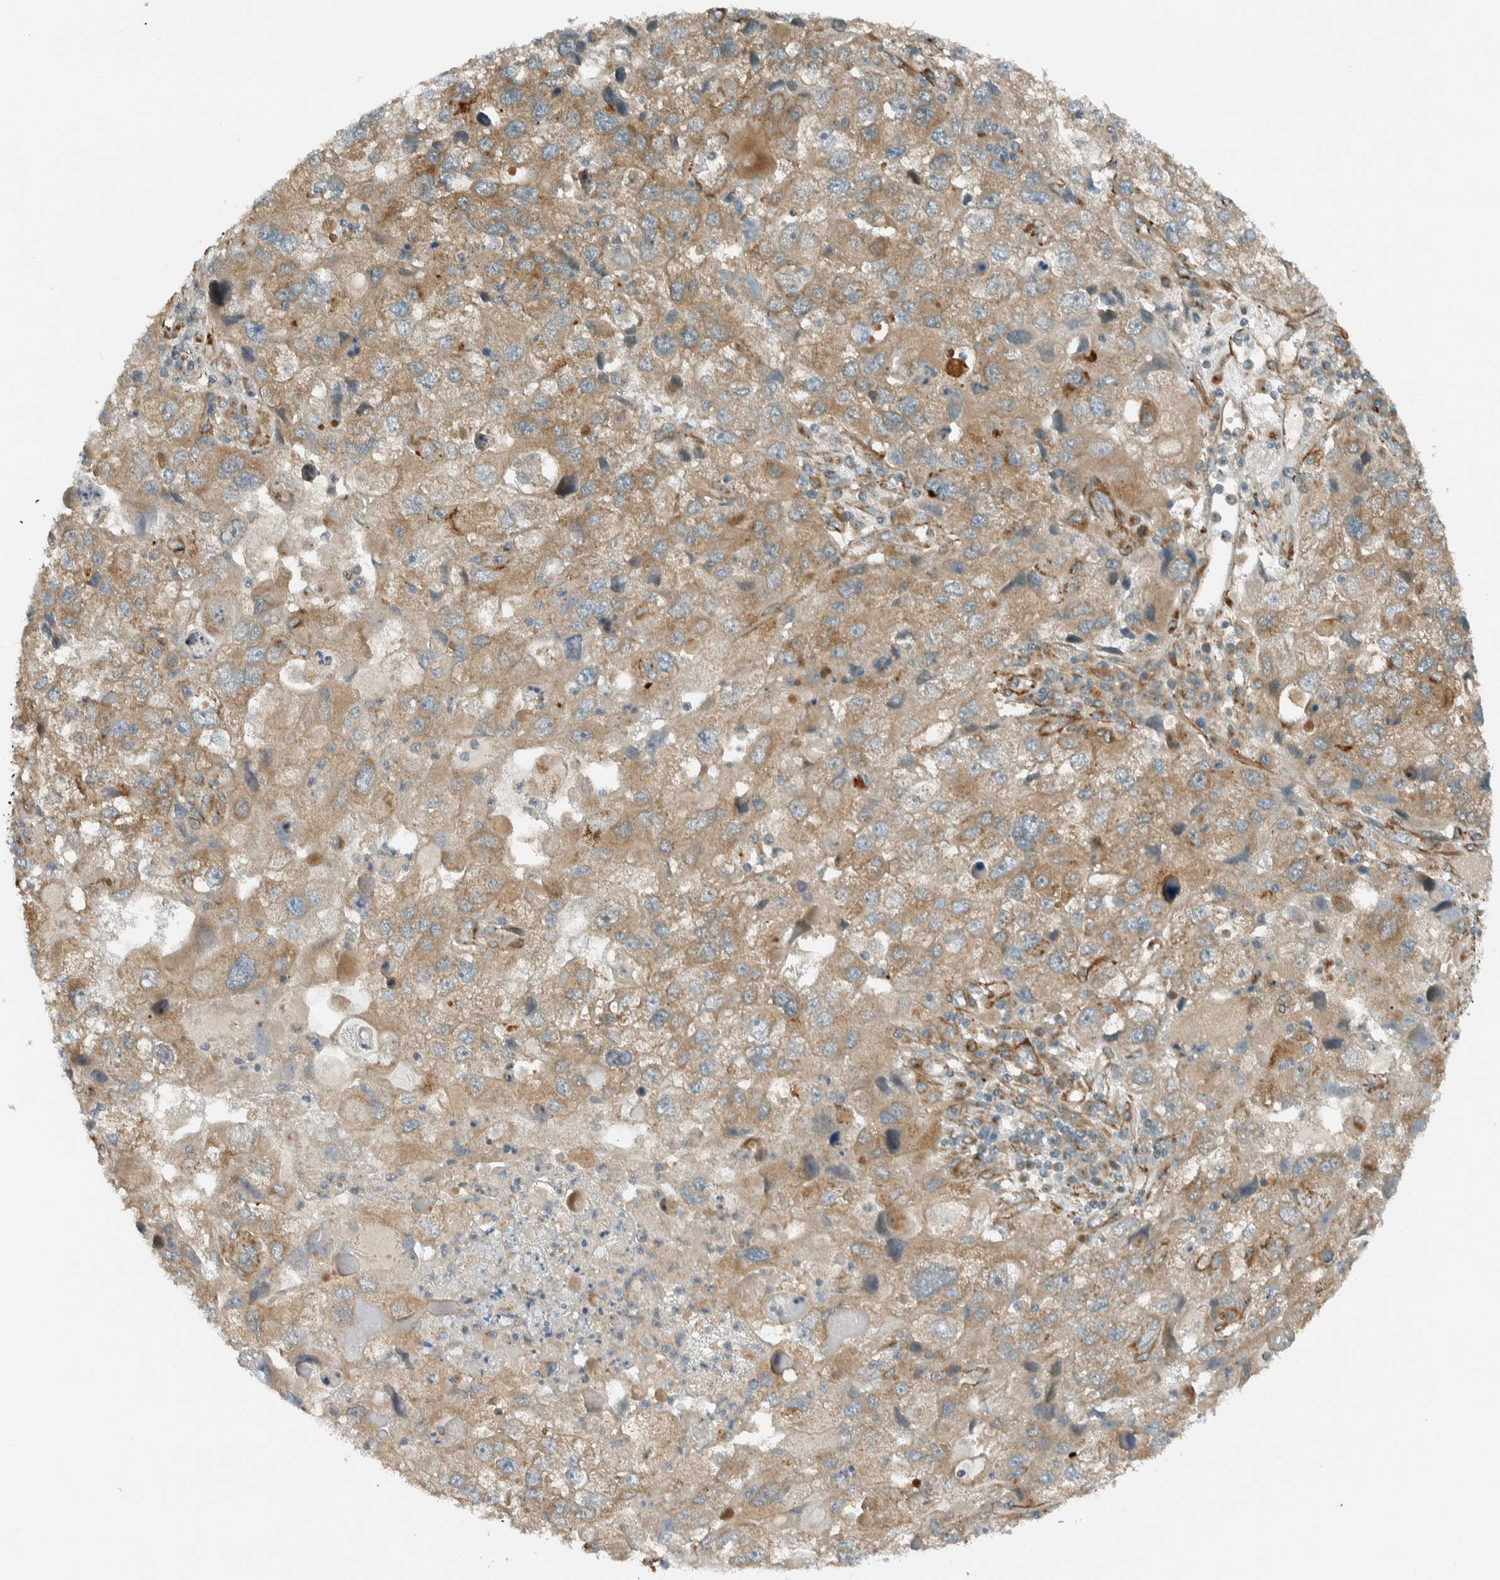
{"staining": {"intensity": "moderate", "quantity": "25%-75%", "location": "cytoplasmic/membranous"}, "tissue": "endometrial cancer", "cell_type": "Tumor cells", "image_type": "cancer", "snomed": [{"axis": "morphology", "description": "Adenocarcinoma, NOS"}, {"axis": "topography", "description": "Endometrium"}], "caption": "Adenocarcinoma (endometrial) tissue shows moderate cytoplasmic/membranous expression in approximately 25%-75% of tumor cells", "gene": "EXOC7", "patient": {"sex": "female", "age": 49}}